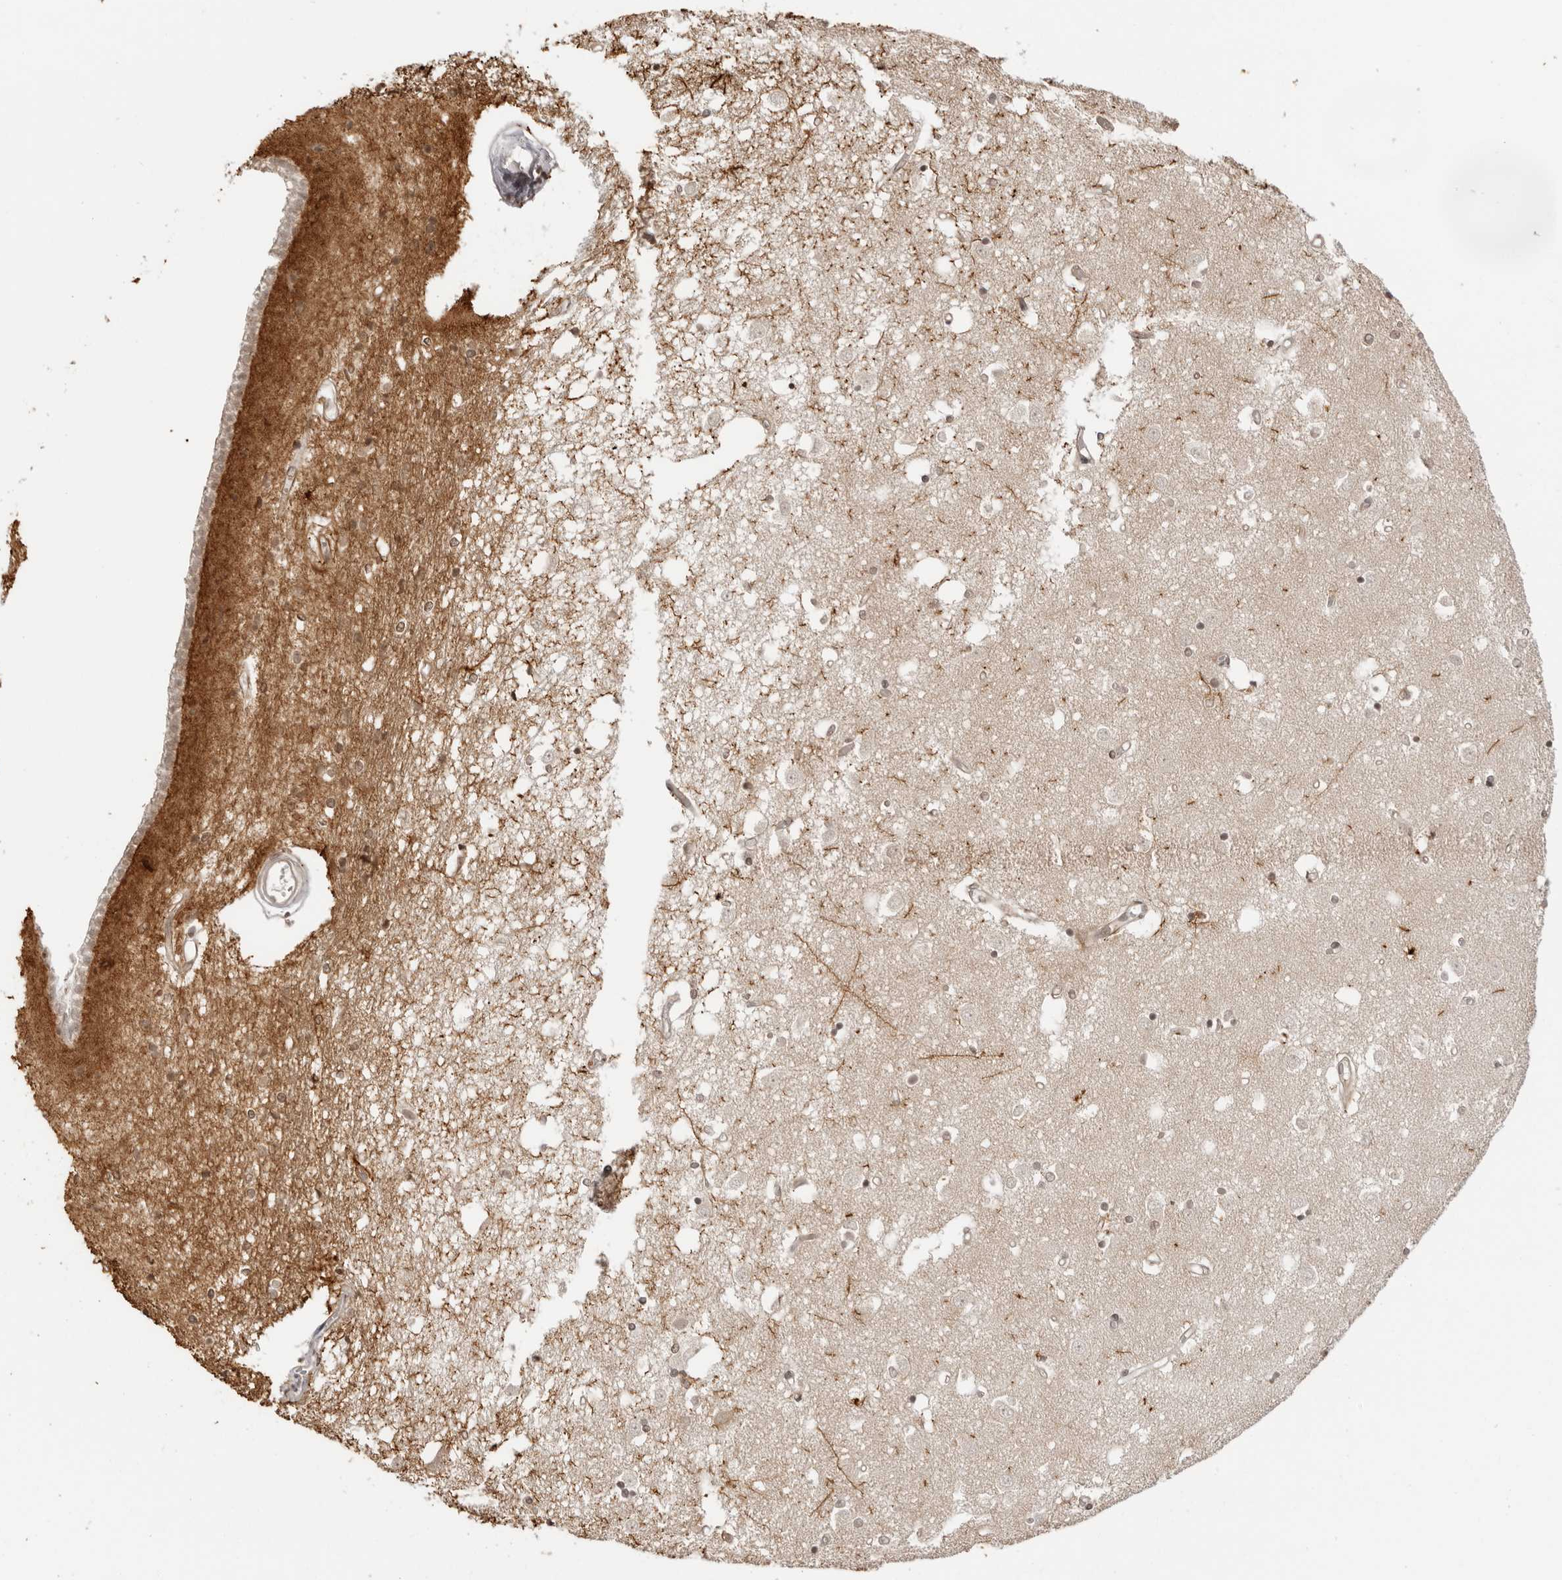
{"staining": {"intensity": "weak", "quantity": "25%-75%", "location": "nuclear"}, "tissue": "caudate", "cell_type": "Glial cells", "image_type": "normal", "snomed": [{"axis": "morphology", "description": "Normal tissue, NOS"}, {"axis": "topography", "description": "Lateral ventricle wall"}], "caption": "A brown stain shows weak nuclear expression of a protein in glial cells of unremarkable caudate.", "gene": "IKBKE", "patient": {"sex": "male", "age": 45}}